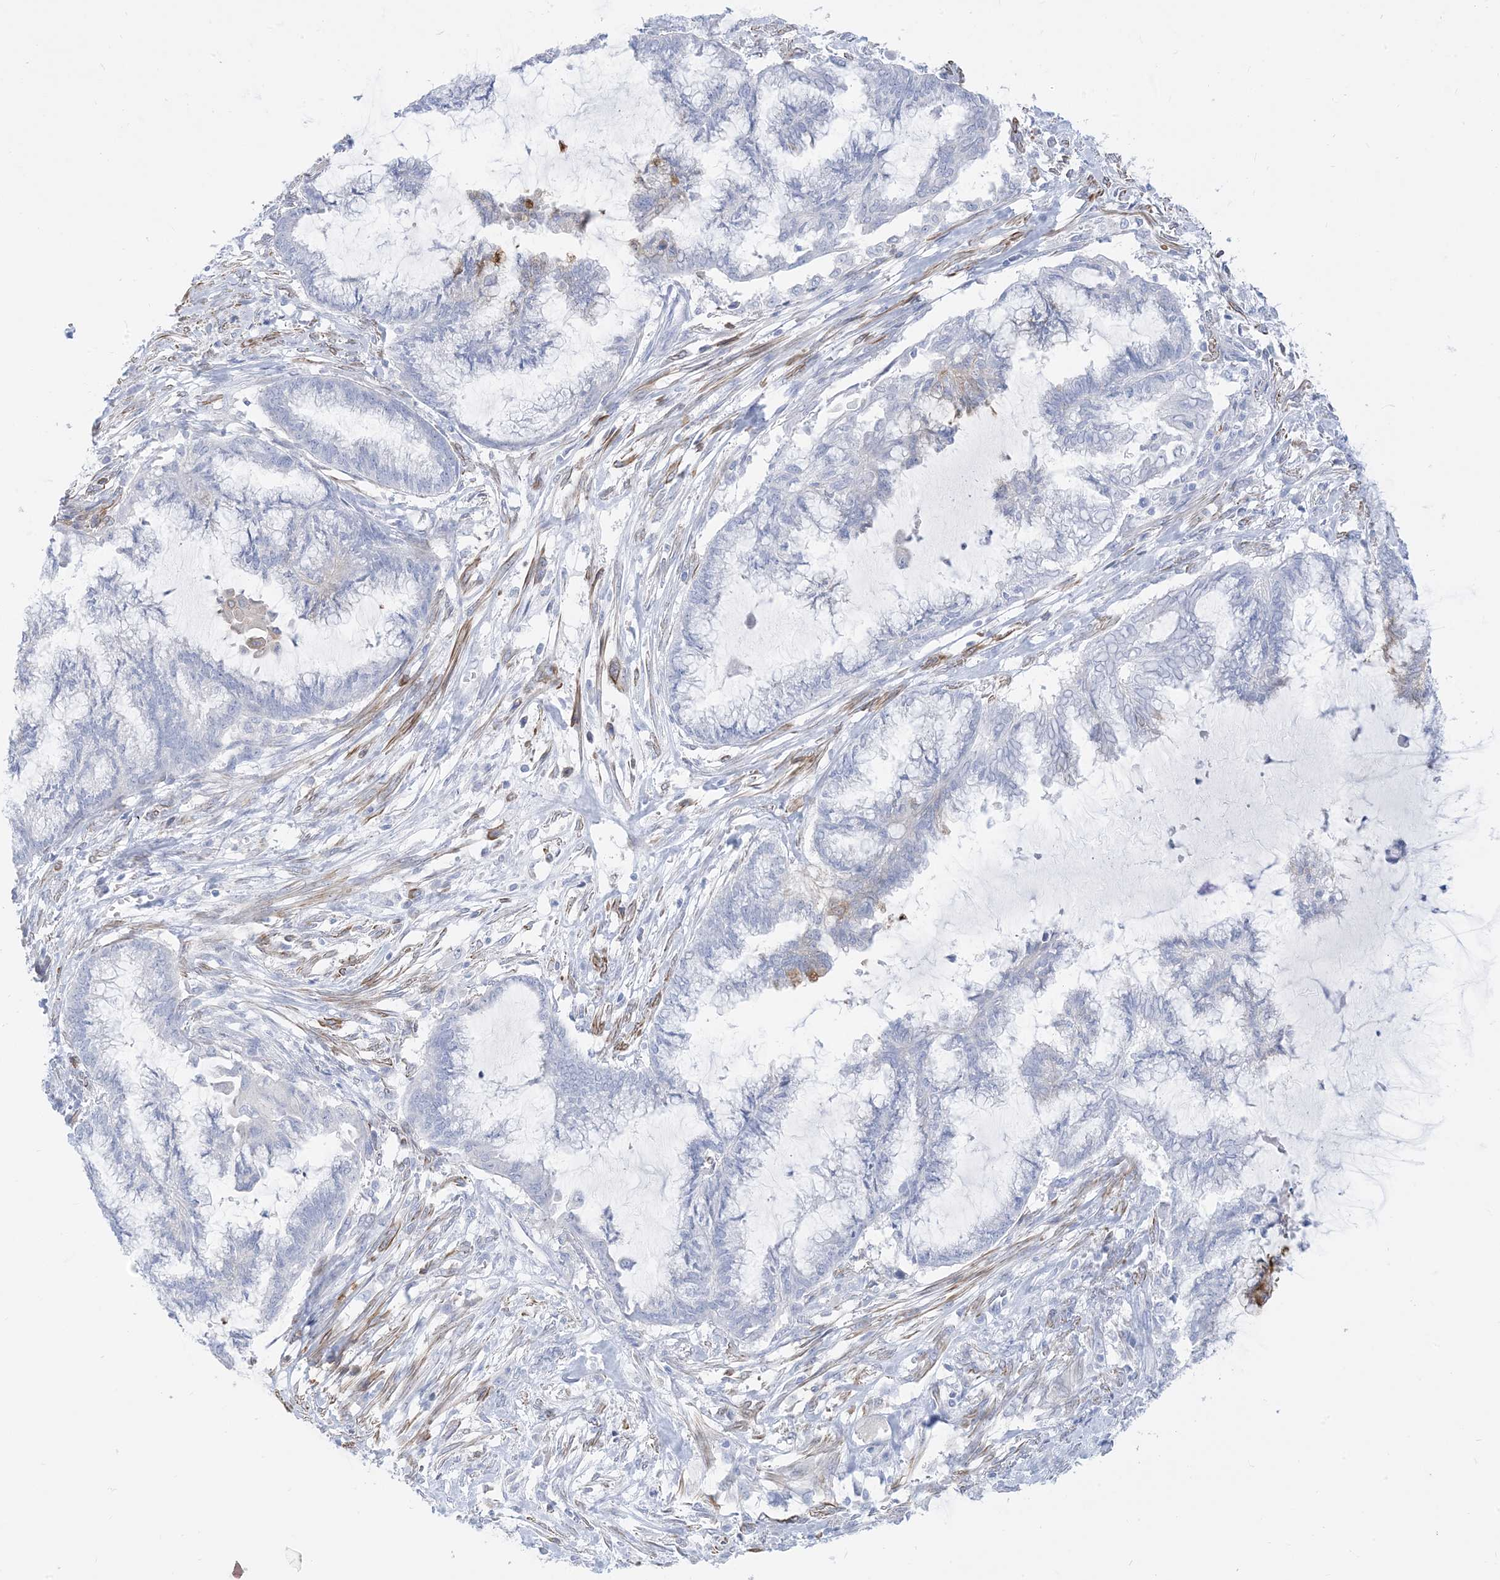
{"staining": {"intensity": "negative", "quantity": "none", "location": "none"}, "tissue": "endometrial cancer", "cell_type": "Tumor cells", "image_type": "cancer", "snomed": [{"axis": "morphology", "description": "Adenocarcinoma, NOS"}, {"axis": "topography", "description": "Endometrium"}], "caption": "A high-resolution micrograph shows immunohistochemistry staining of endometrial adenocarcinoma, which exhibits no significant expression in tumor cells. (DAB IHC, high magnification).", "gene": "MARS2", "patient": {"sex": "female", "age": 86}}